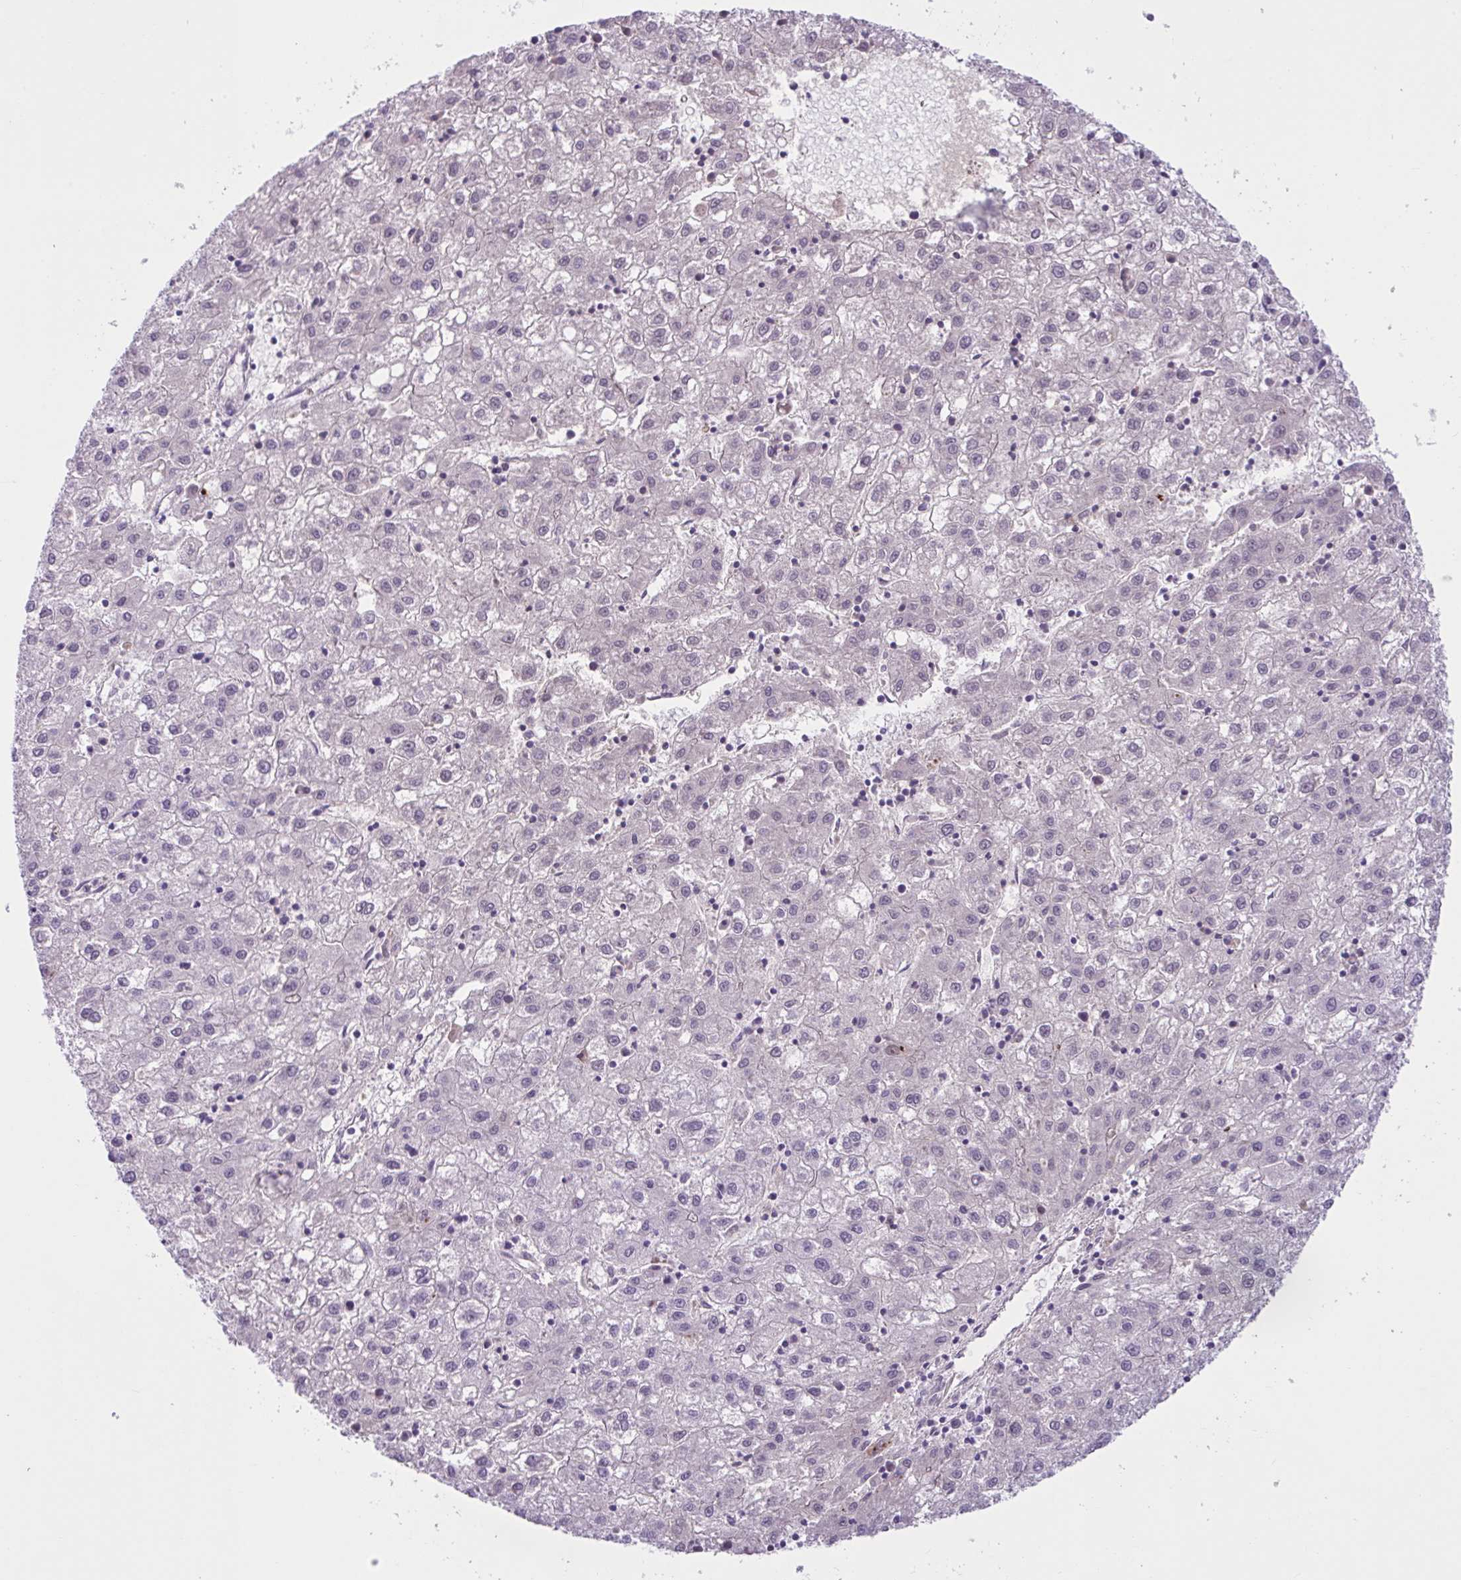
{"staining": {"intensity": "negative", "quantity": "none", "location": "none"}, "tissue": "liver cancer", "cell_type": "Tumor cells", "image_type": "cancer", "snomed": [{"axis": "morphology", "description": "Carcinoma, Hepatocellular, NOS"}, {"axis": "topography", "description": "Liver"}], "caption": "An immunohistochemistry image of liver cancer is shown. There is no staining in tumor cells of liver cancer.", "gene": "WNT9B", "patient": {"sex": "male", "age": 72}}